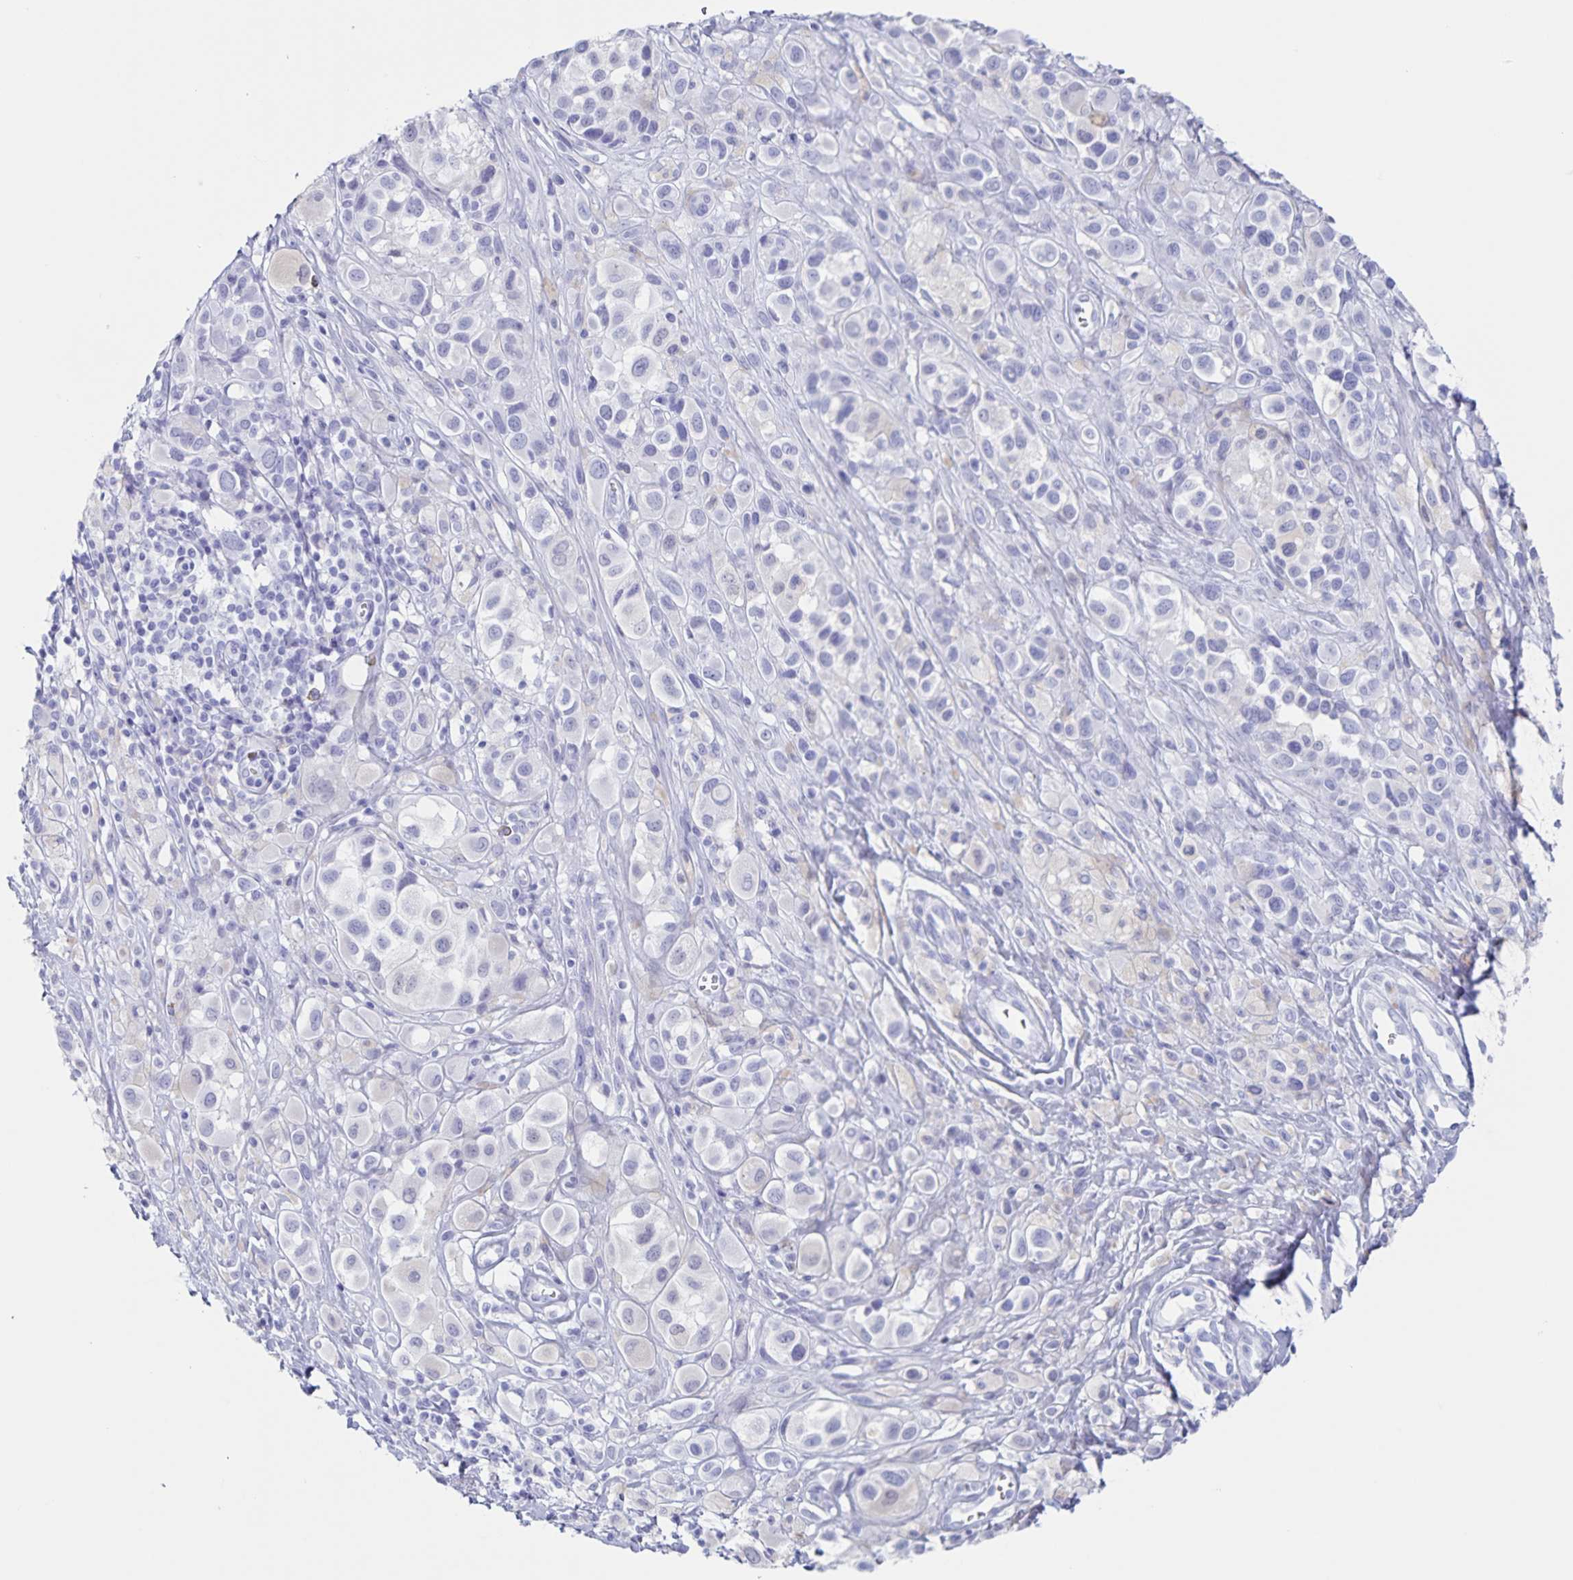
{"staining": {"intensity": "negative", "quantity": "none", "location": "none"}, "tissue": "melanoma", "cell_type": "Tumor cells", "image_type": "cancer", "snomed": [{"axis": "morphology", "description": "Malignant melanoma, NOS"}, {"axis": "topography", "description": "Skin"}], "caption": "Immunohistochemical staining of malignant melanoma displays no significant expression in tumor cells.", "gene": "C12orf56", "patient": {"sex": "male", "age": 77}}